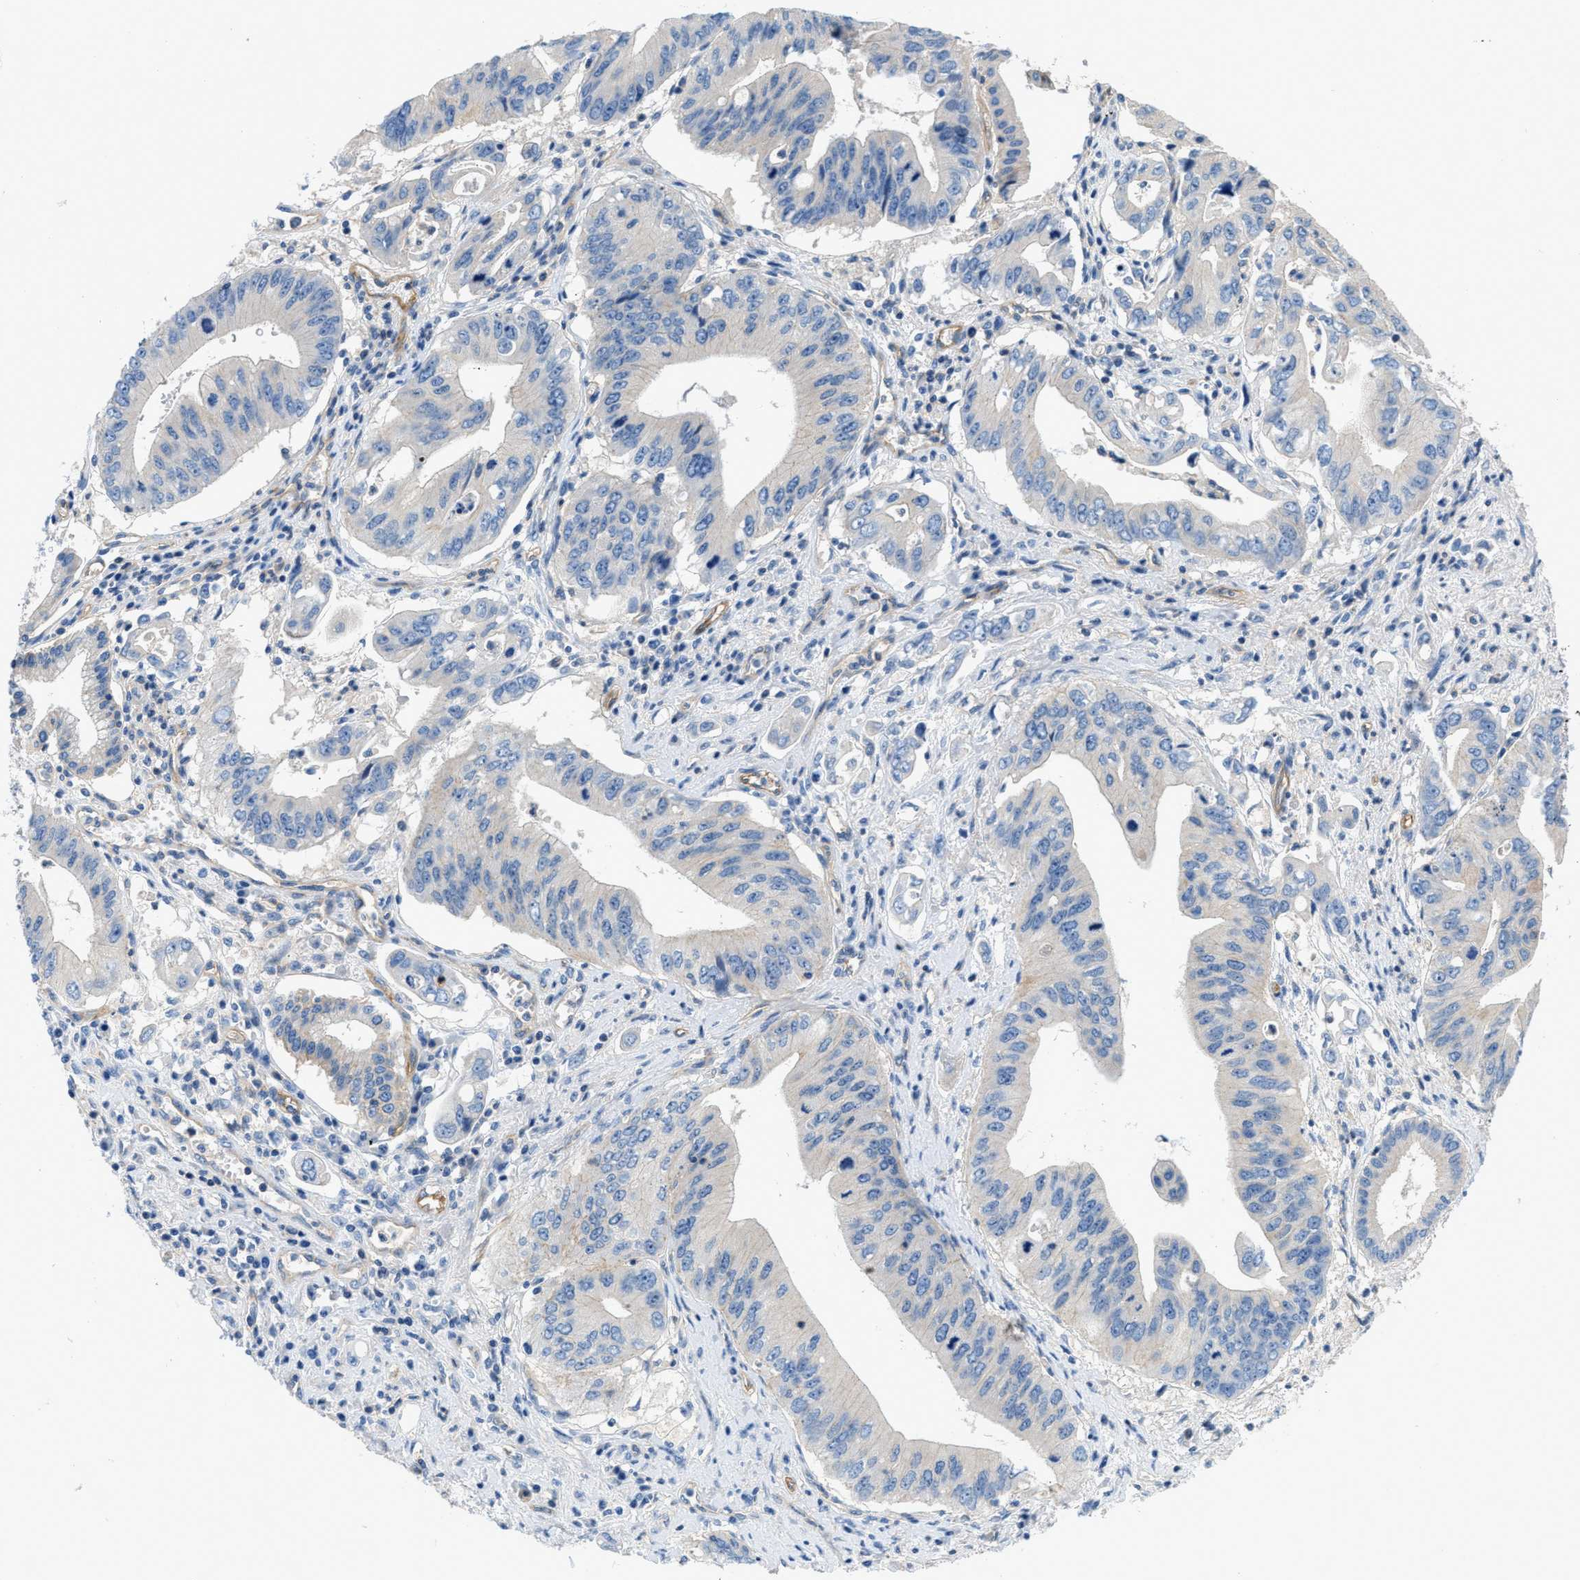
{"staining": {"intensity": "weak", "quantity": "25%-75%", "location": "cytoplasmic/membranous"}, "tissue": "pancreatic cancer", "cell_type": "Tumor cells", "image_type": "cancer", "snomed": [{"axis": "morphology", "description": "Adenocarcinoma, NOS"}, {"axis": "topography", "description": "Pancreas"}], "caption": "The immunohistochemical stain labels weak cytoplasmic/membranous positivity in tumor cells of pancreatic cancer tissue. (DAB (3,3'-diaminobenzidine) IHC, brown staining for protein, blue staining for nuclei).", "gene": "ORAI1", "patient": {"sex": "female", "age": 73}}